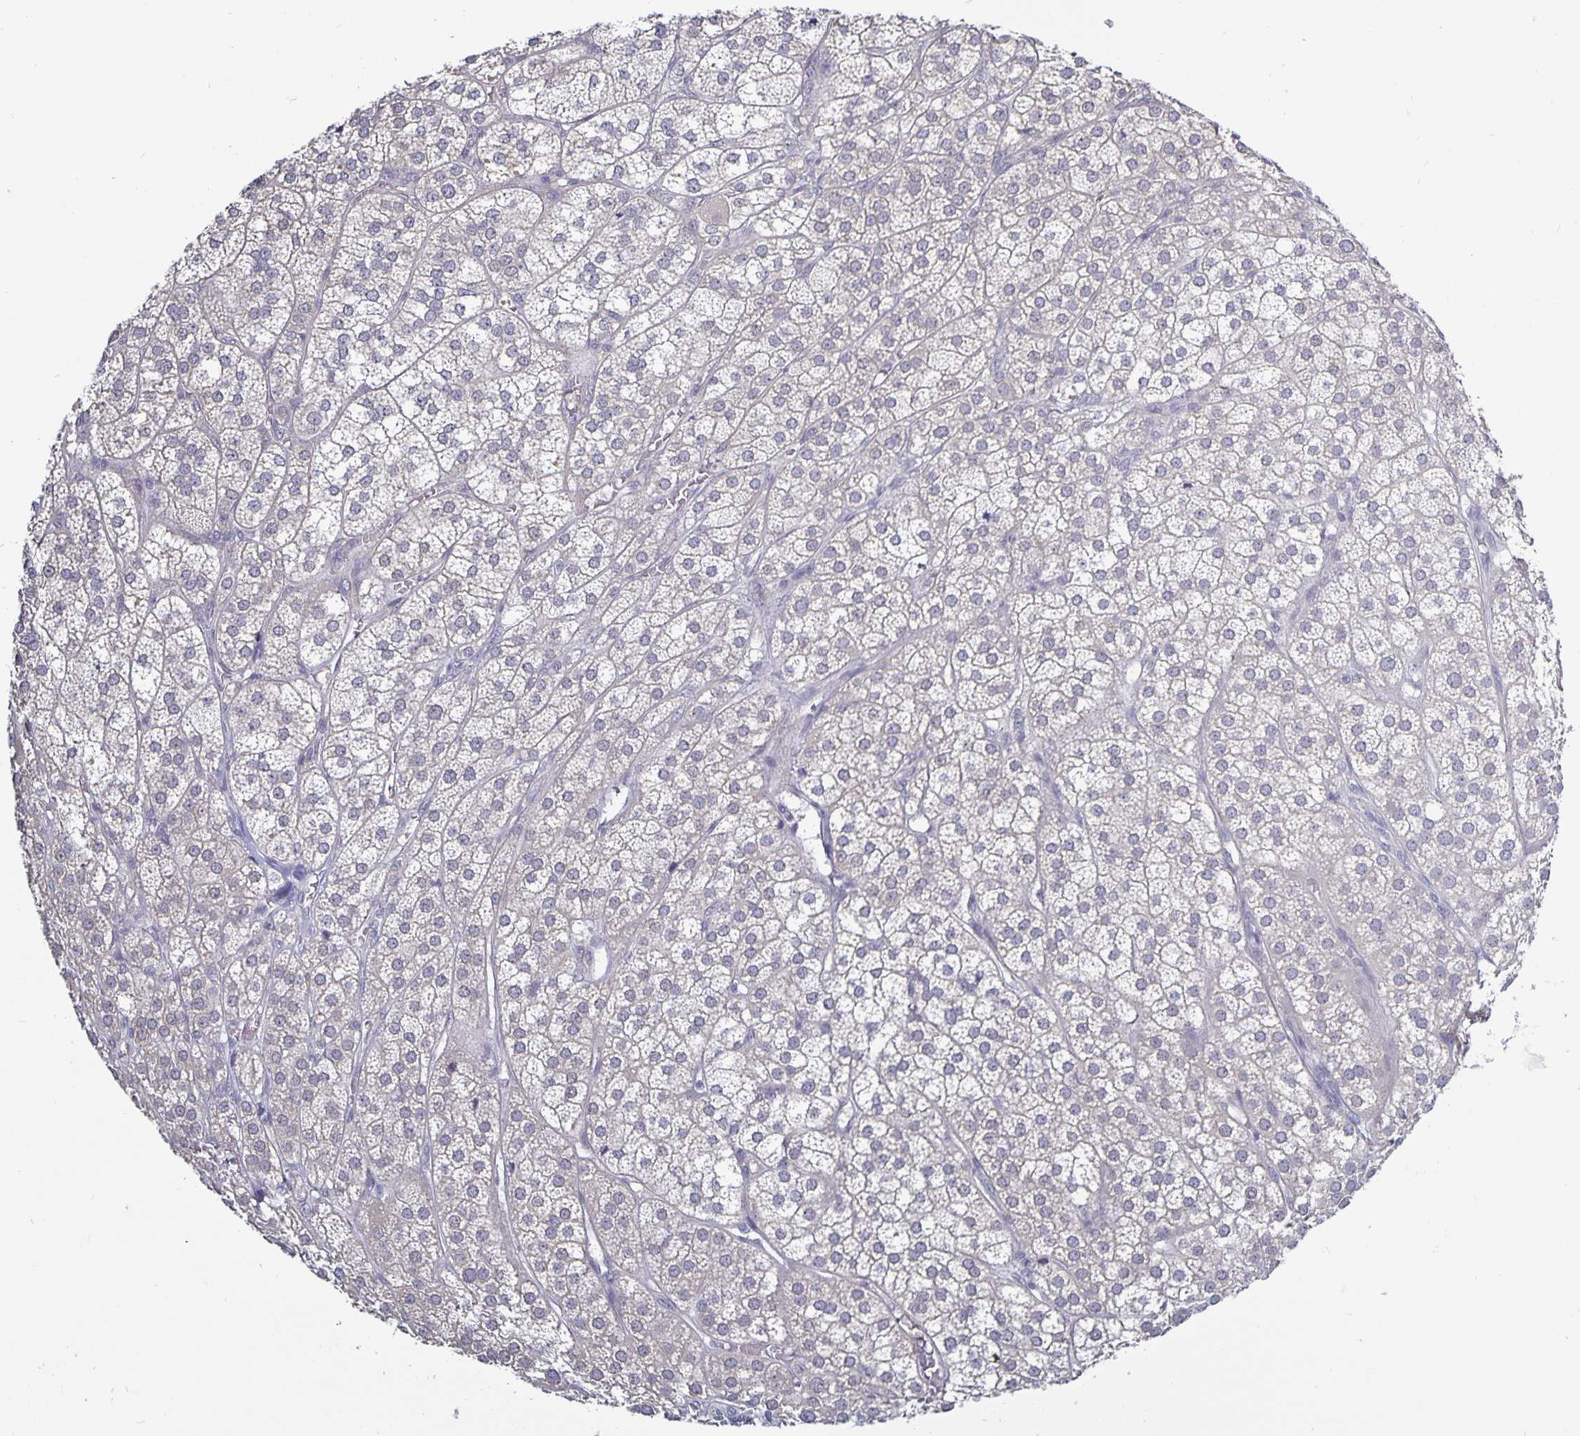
{"staining": {"intensity": "negative", "quantity": "none", "location": "none"}, "tissue": "adrenal gland", "cell_type": "Glandular cells", "image_type": "normal", "snomed": [{"axis": "morphology", "description": "Normal tissue, NOS"}, {"axis": "topography", "description": "Adrenal gland"}], "caption": "High magnification brightfield microscopy of benign adrenal gland stained with DAB (brown) and counterstained with hematoxylin (blue): glandular cells show no significant expression. Brightfield microscopy of IHC stained with DAB (3,3'-diaminobenzidine) (brown) and hematoxylin (blue), captured at high magnification.", "gene": "PLCB3", "patient": {"sex": "female", "age": 60}}